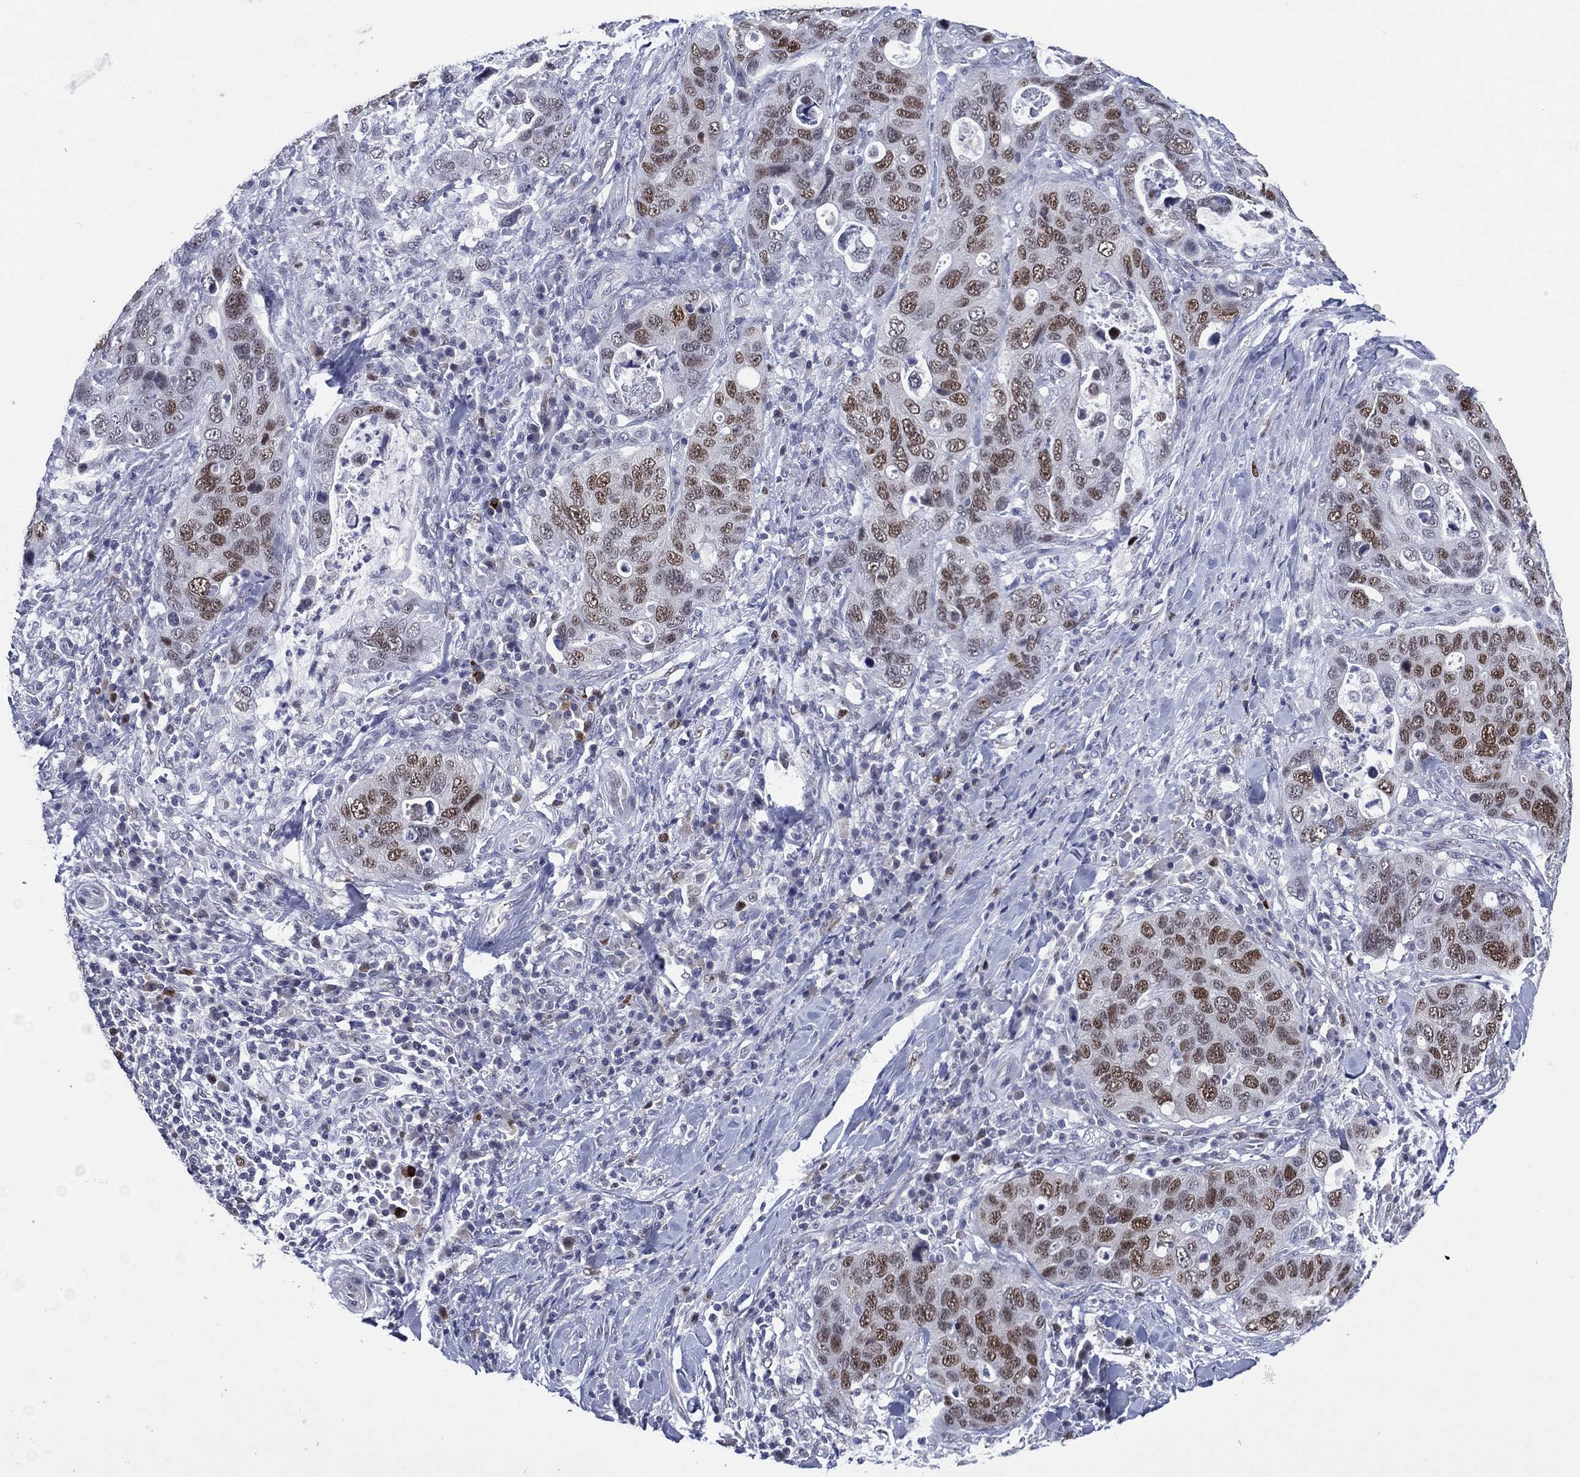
{"staining": {"intensity": "strong", "quantity": "25%-75%", "location": "nuclear"}, "tissue": "stomach cancer", "cell_type": "Tumor cells", "image_type": "cancer", "snomed": [{"axis": "morphology", "description": "Adenocarcinoma, NOS"}, {"axis": "topography", "description": "Stomach"}], "caption": "About 25%-75% of tumor cells in stomach cancer (adenocarcinoma) show strong nuclear protein expression as visualized by brown immunohistochemical staining.", "gene": "GATA6", "patient": {"sex": "male", "age": 54}}